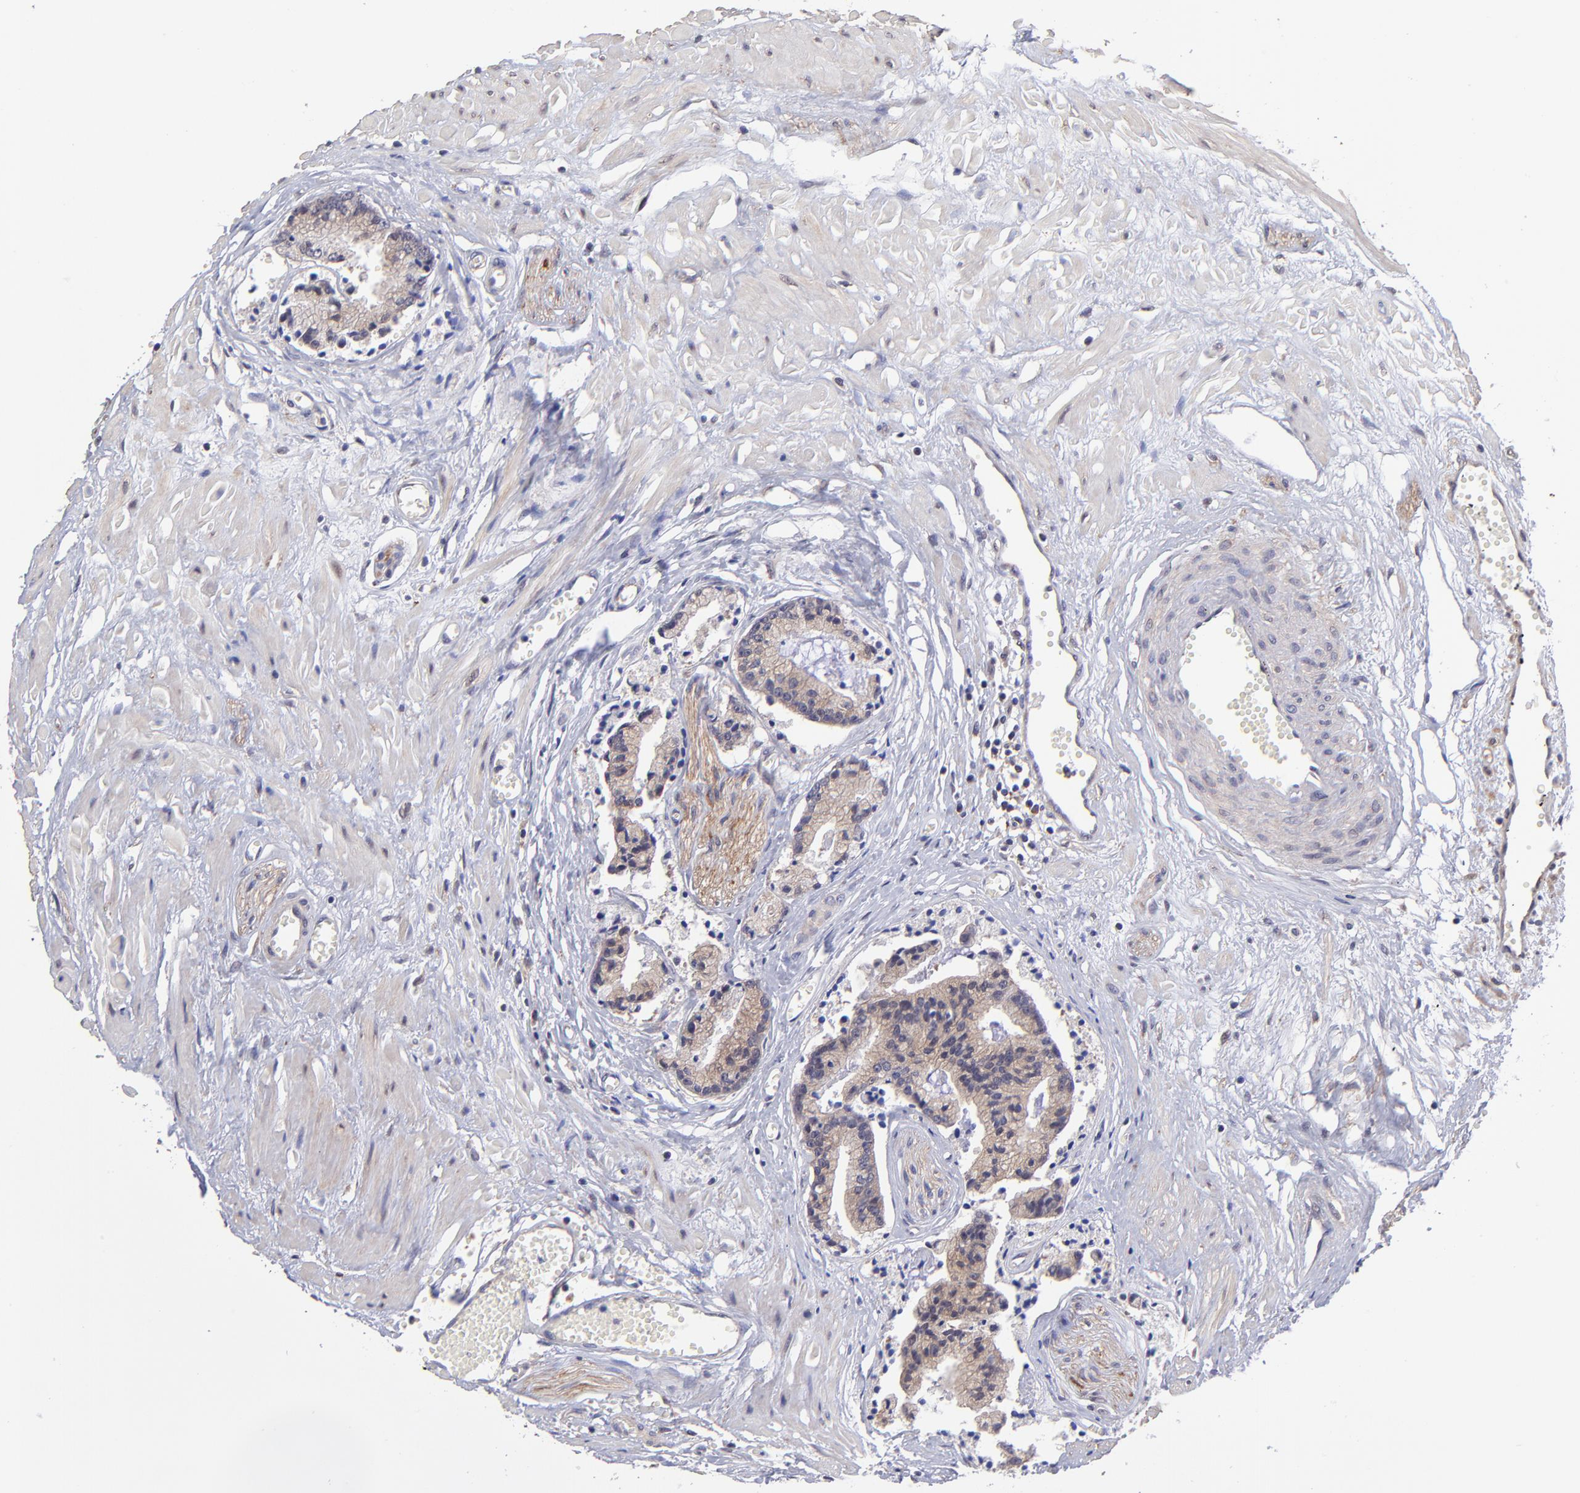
{"staining": {"intensity": "moderate", "quantity": ">75%", "location": "cytoplasmic/membranous"}, "tissue": "prostate cancer", "cell_type": "Tumor cells", "image_type": "cancer", "snomed": [{"axis": "morphology", "description": "Adenocarcinoma, High grade"}, {"axis": "topography", "description": "Prostate"}], "caption": "A brown stain labels moderate cytoplasmic/membranous expression of a protein in human prostate high-grade adenocarcinoma tumor cells.", "gene": "NSF", "patient": {"sex": "male", "age": 56}}